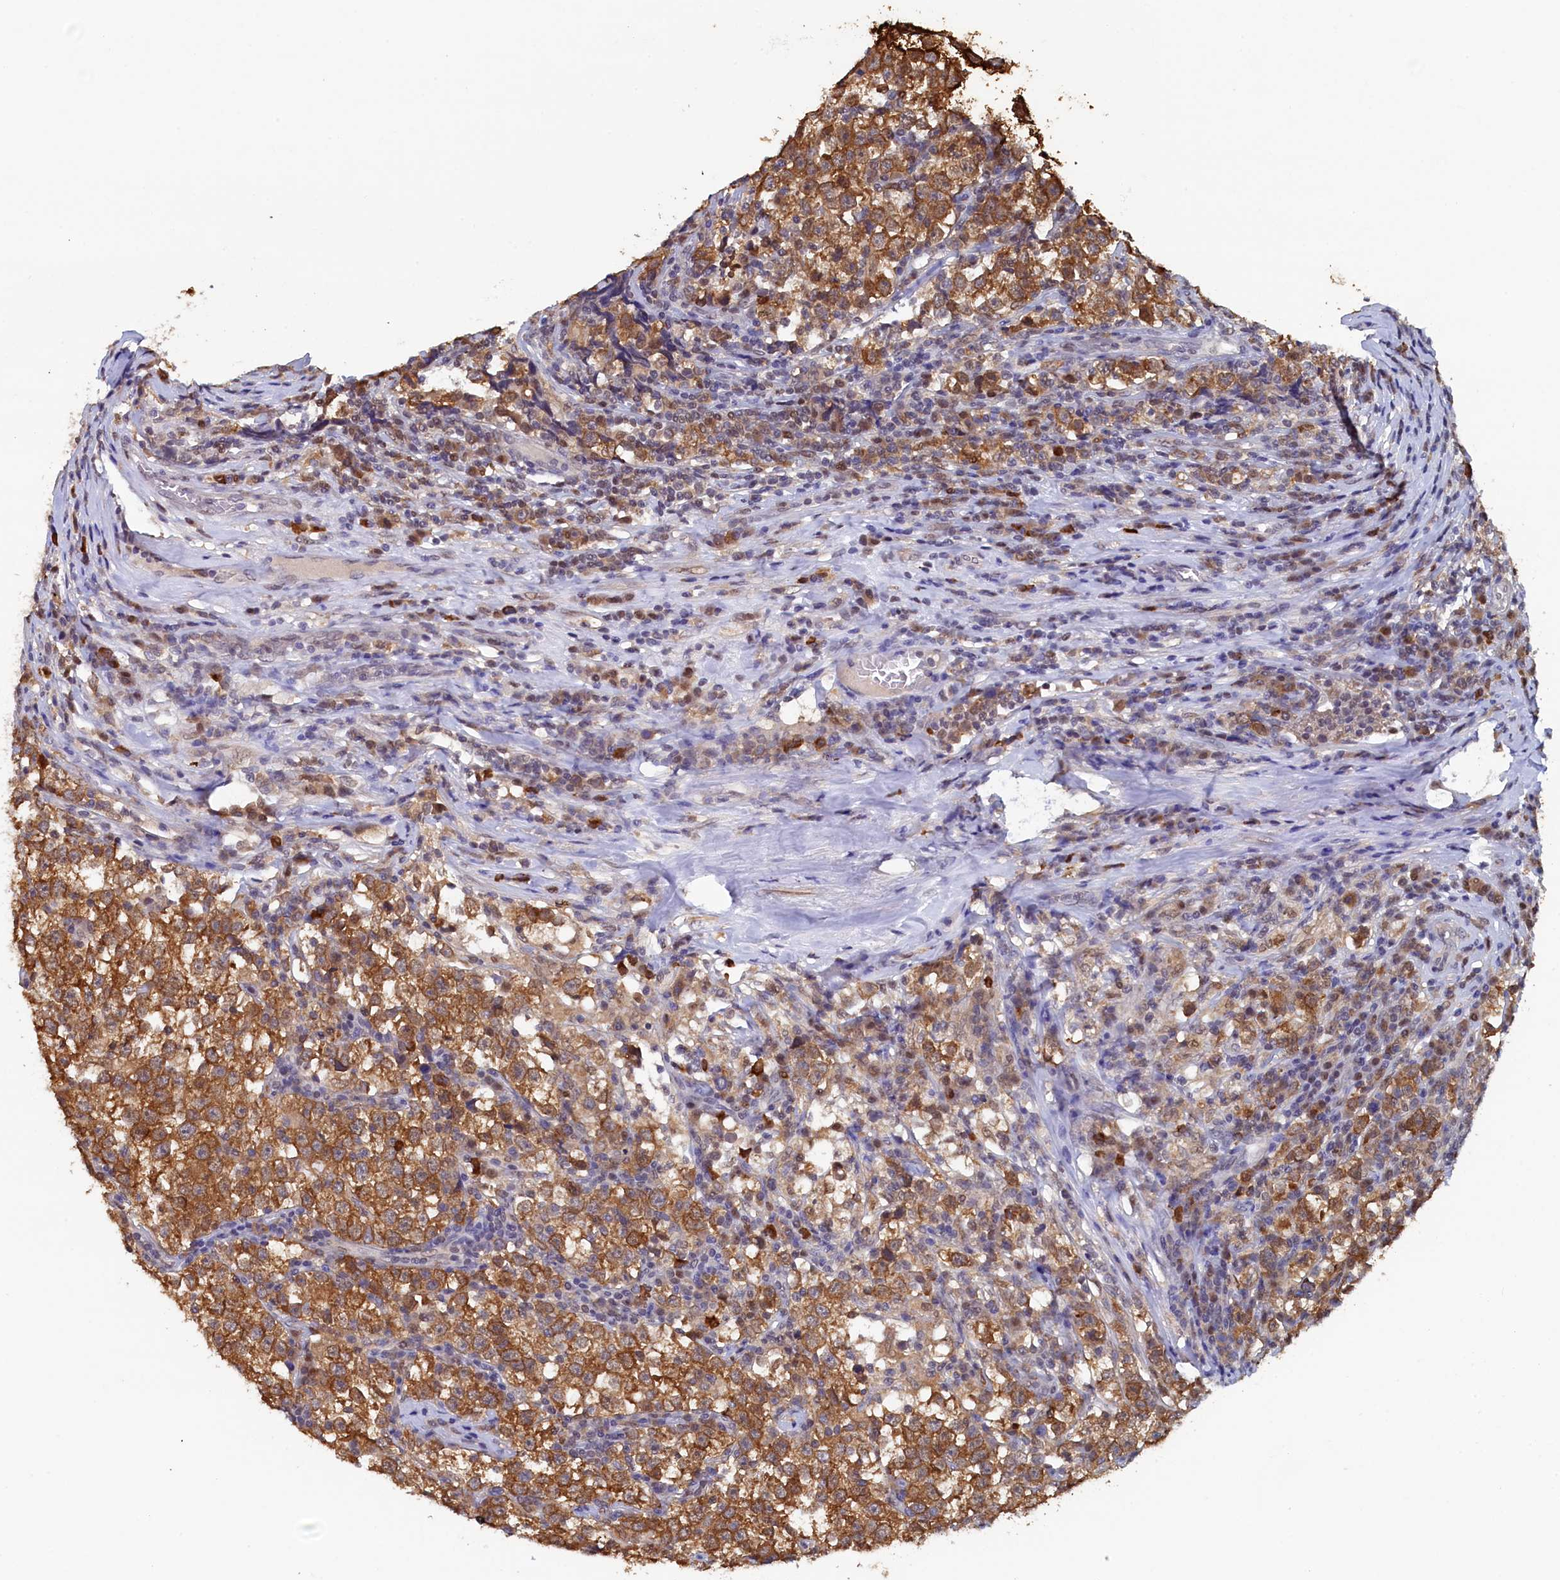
{"staining": {"intensity": "moderate", "quantity": ">75%", "location": "cytoplasmic/membranous"}, "tissue": "testis cancer", "cell_type": "Tumor cells", "image_type": "cancer", "snomed": [{"axis": "morphology", "description": "Normal tissue, NOS"}, {"axis": "morphology", "description": "Seminoma, NOS"}, {"axis": "topography", "description": "Testis"}], "caption": "Immunohistochemical staining of human testis cancer shows medium levels of moderate cytoplasmic/membranous protein expression in about >75% of tumor cells. Nuclei are stained in blue.", "gene": "AHCY", "patient": {"sex": "male", "age": 43}}